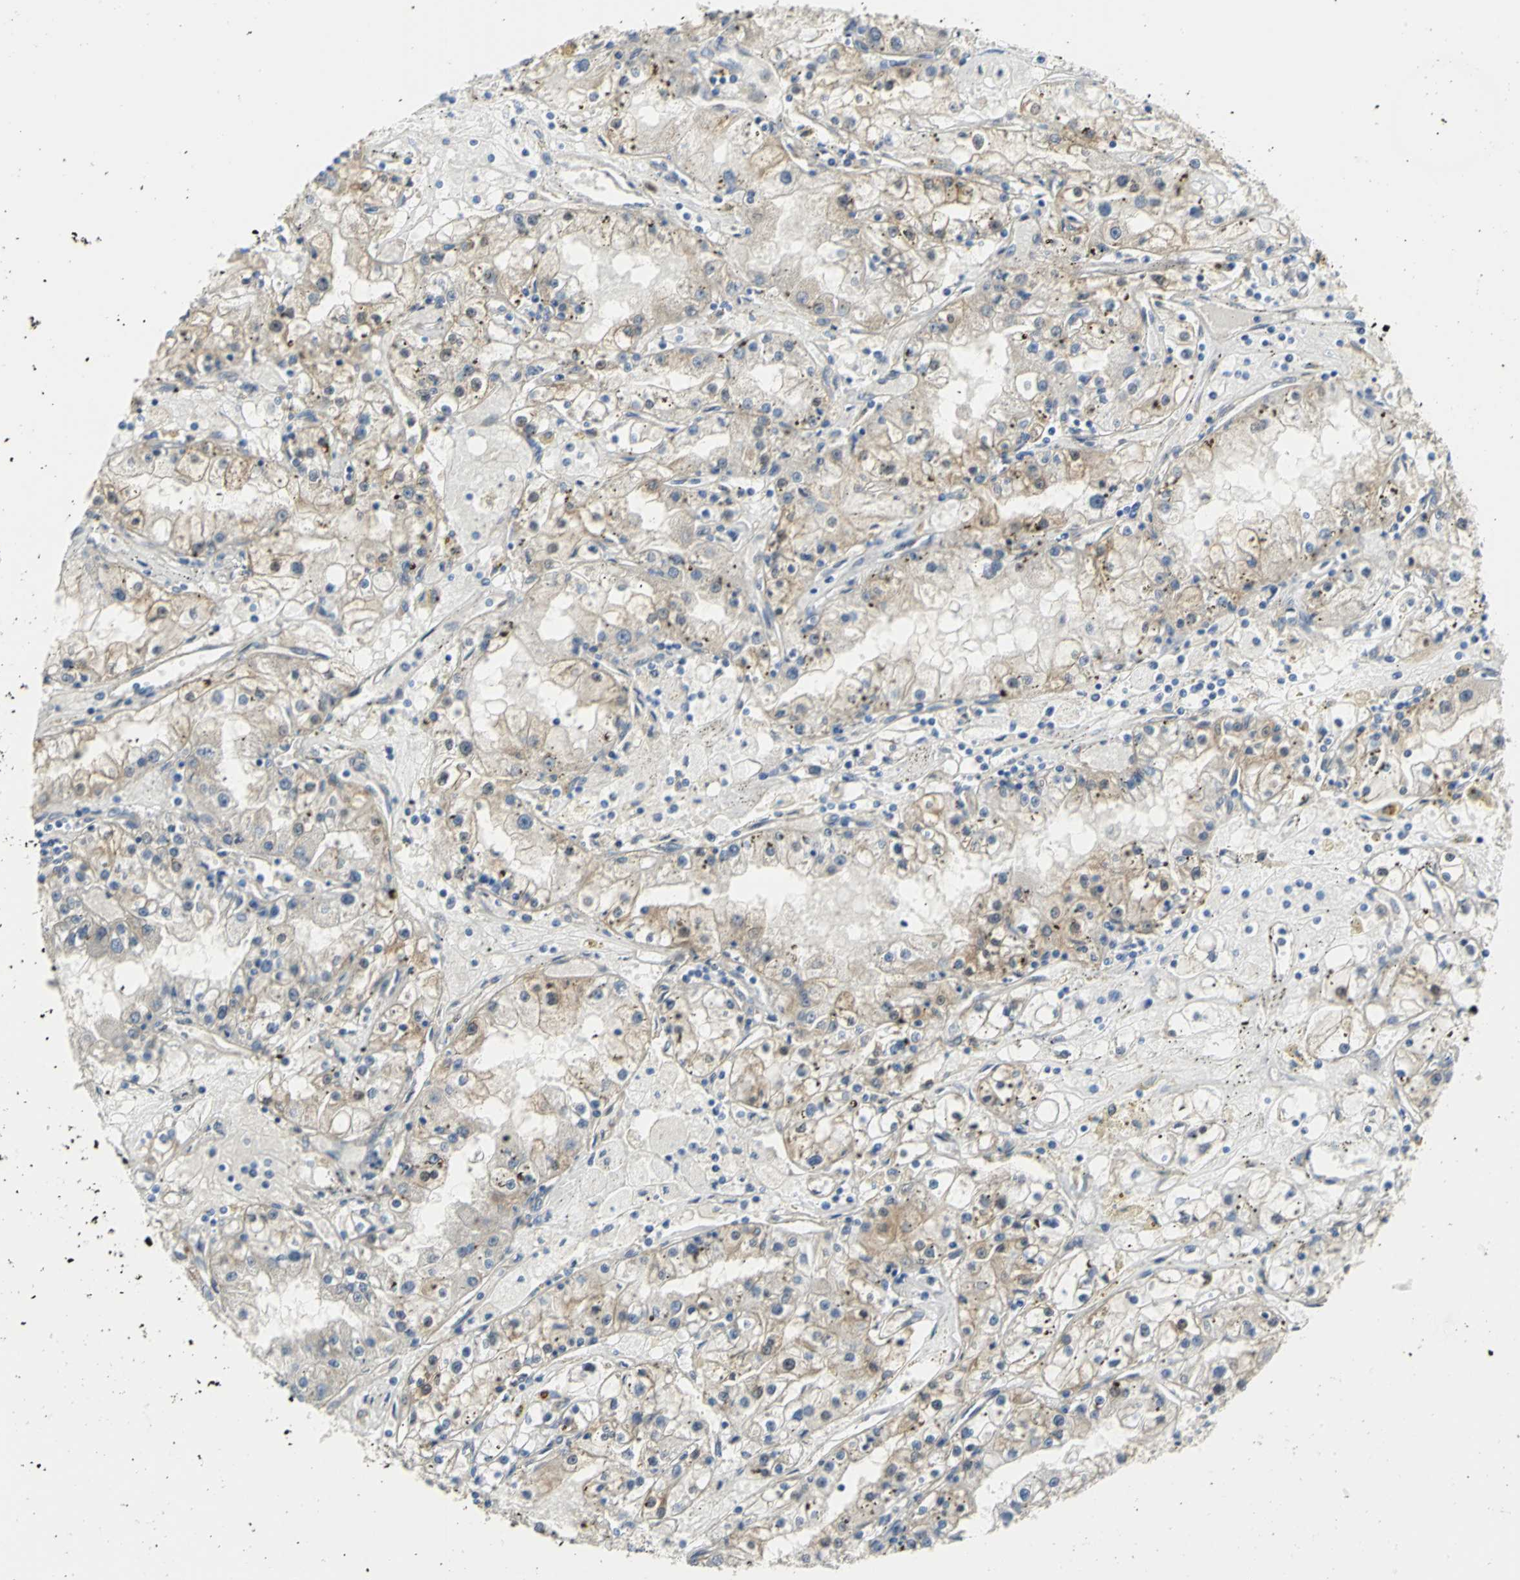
{"staining": {"intensity": "weak", "quantity": "<25%", "location": "cytoplasmic/membranous"}, "tissue": "renal cancer", "cell_type": "Tumor cells", "image_type": "cancer", "snomed": [{"axis": "morphology", "description": "Adenocarcinoma, NOS"}, {"axis": "topography", "description": "Kidney"}], "caption": "IHC histopathology image of human renal cancer stained for a protein (brown), which displays no positivity in tumor cells. (DAB IHC visualized using brightfield microscopy, high magnification).", "gene": "PGM3", "patient": {"sex": "male", "age": 56}}